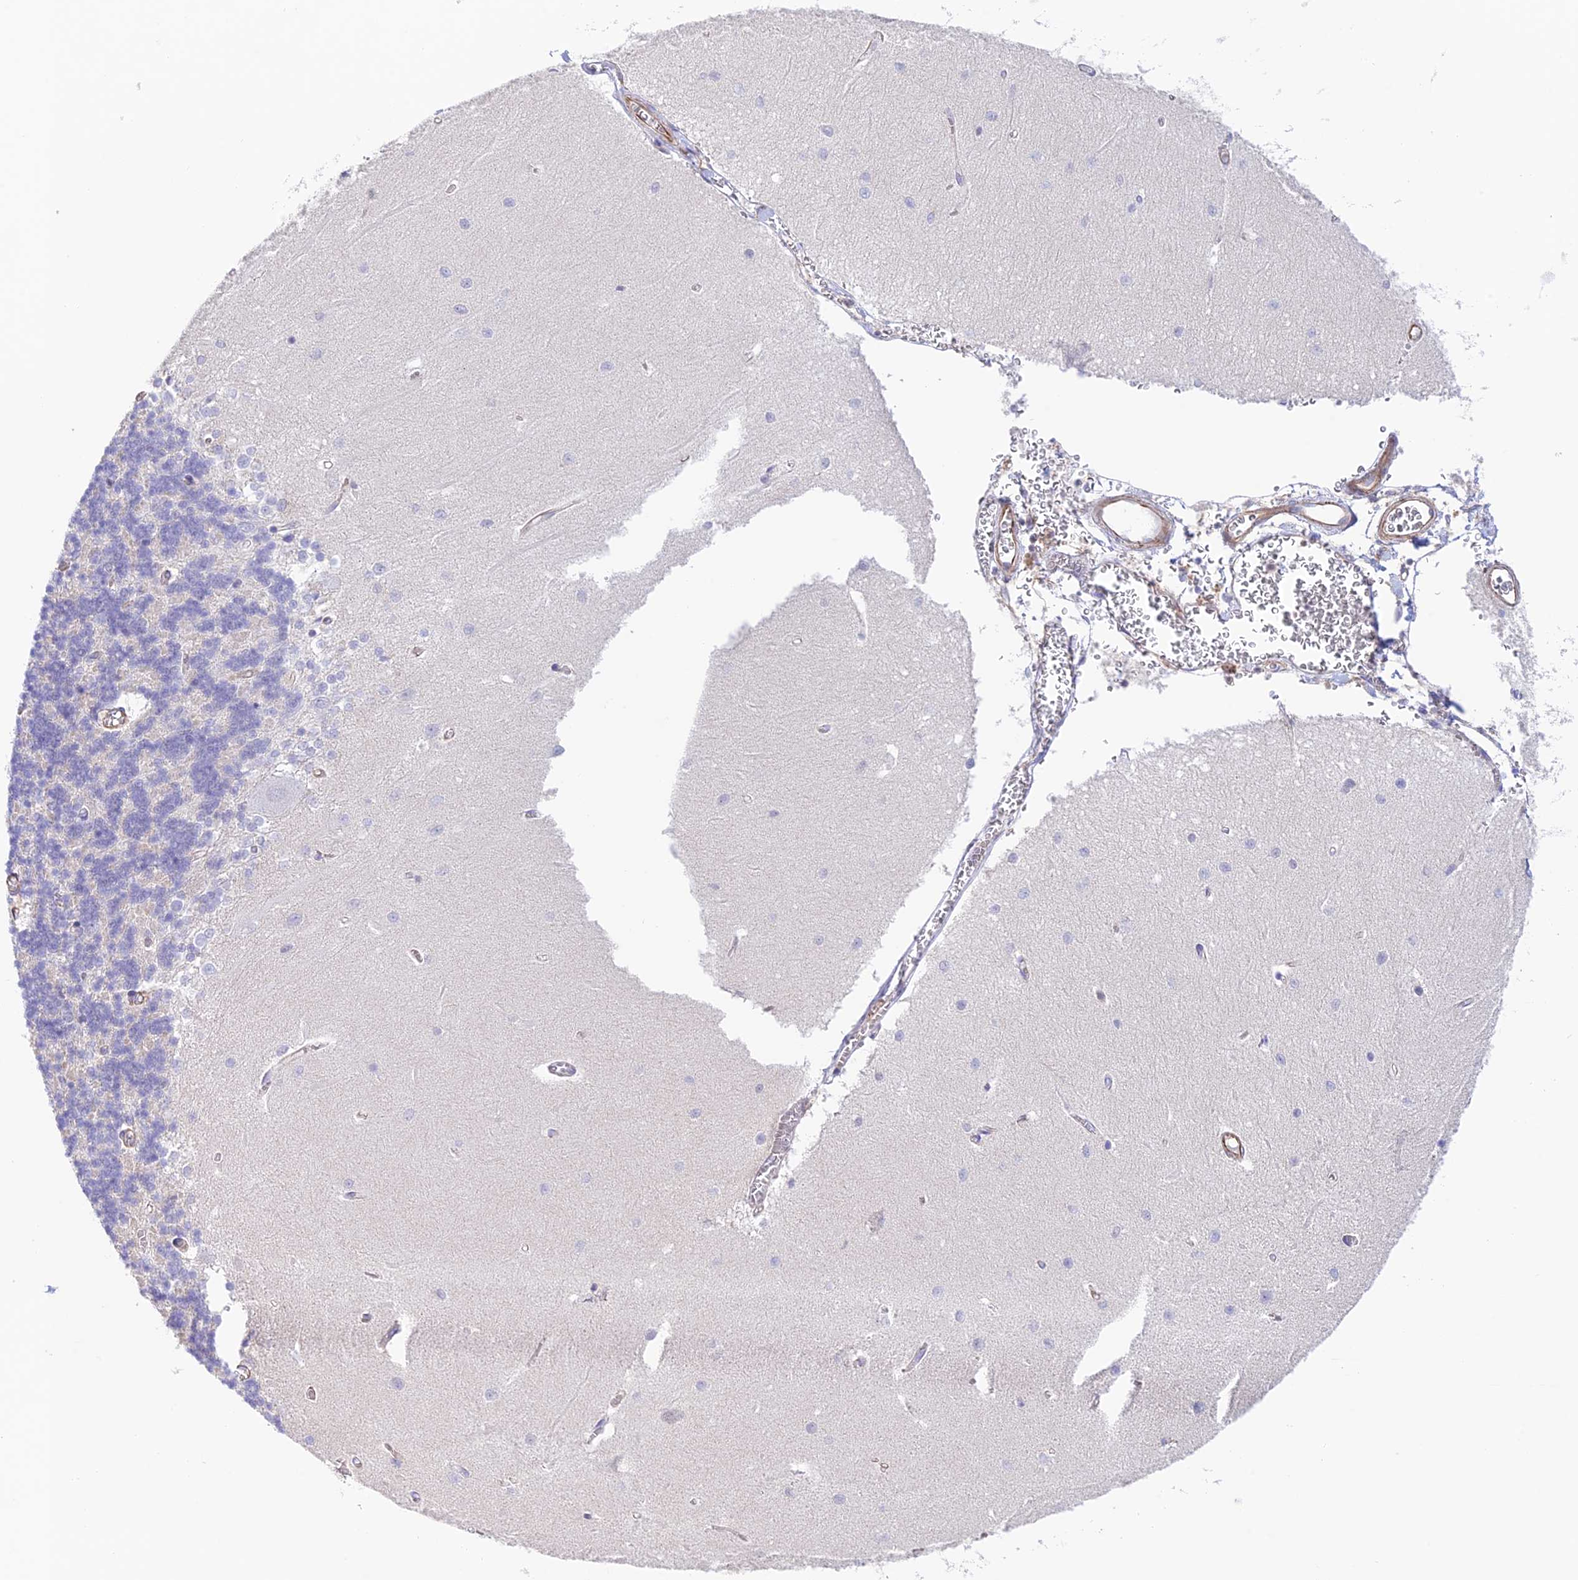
{"staining": {"intensity": "negative", "quantity": "none", "location": "none"}, "tissue": "cerebellum", "cell_type": "Cells in granular layer", "image_type": "normal", "snomed": [{"axis": "morphology", "description": "Normal tissue, NOS"}, {"axis": "topography", "description": "Cerebellum"}], "caption": "Immunohistochemistry of normal cerebellum exhibits no expression in cells in granular layer. The staining was performed using DAB to visualize the protein expression in brown, while the nuclei were stained in blue with hematoxylin (Magnification: 20x).", "gene": "ZNF652", "patient": {"sex": "male", "age": 37}}